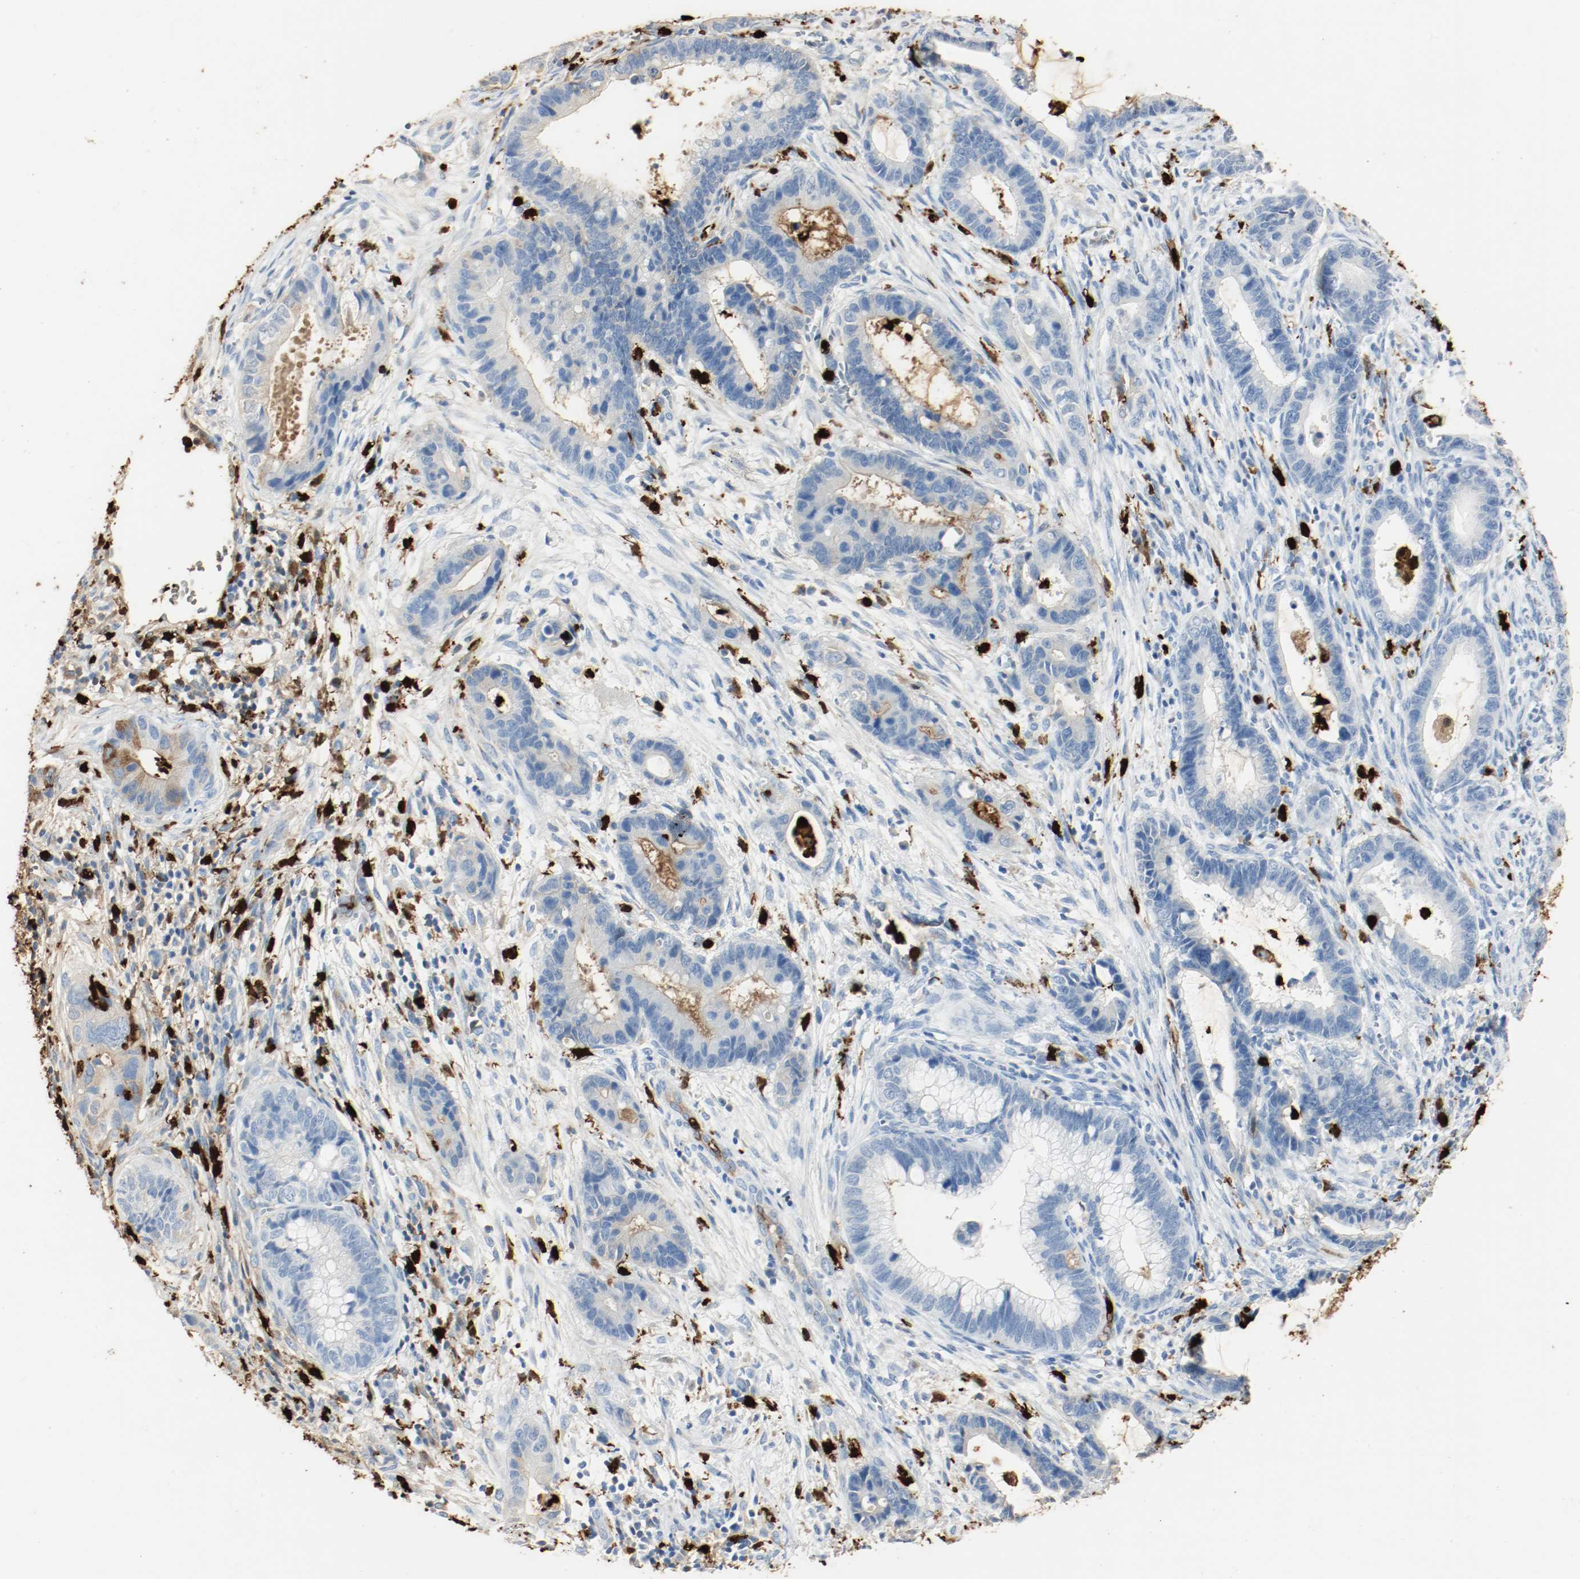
{"staining": {"intensity": "weak", "quantity": "25%-75%", "location": "cytoplasmic/membranous"}, "tissue": "cervical cancer", "cell_type": "Tumor cells", "image_type": "cancer", "snomed": [{"axis": "morphology", "description": "Adenocarcinoma, NOS"}, {"axis": "topography", "description": "Cervix"}], "caption": "A histopathology image of human cervical cancer stained for a protein displays weak cytoplasmic/membranous brown staining in tumor cells.", "gene": "S100A9", "patient": {"sex": "female", "age": 44}}